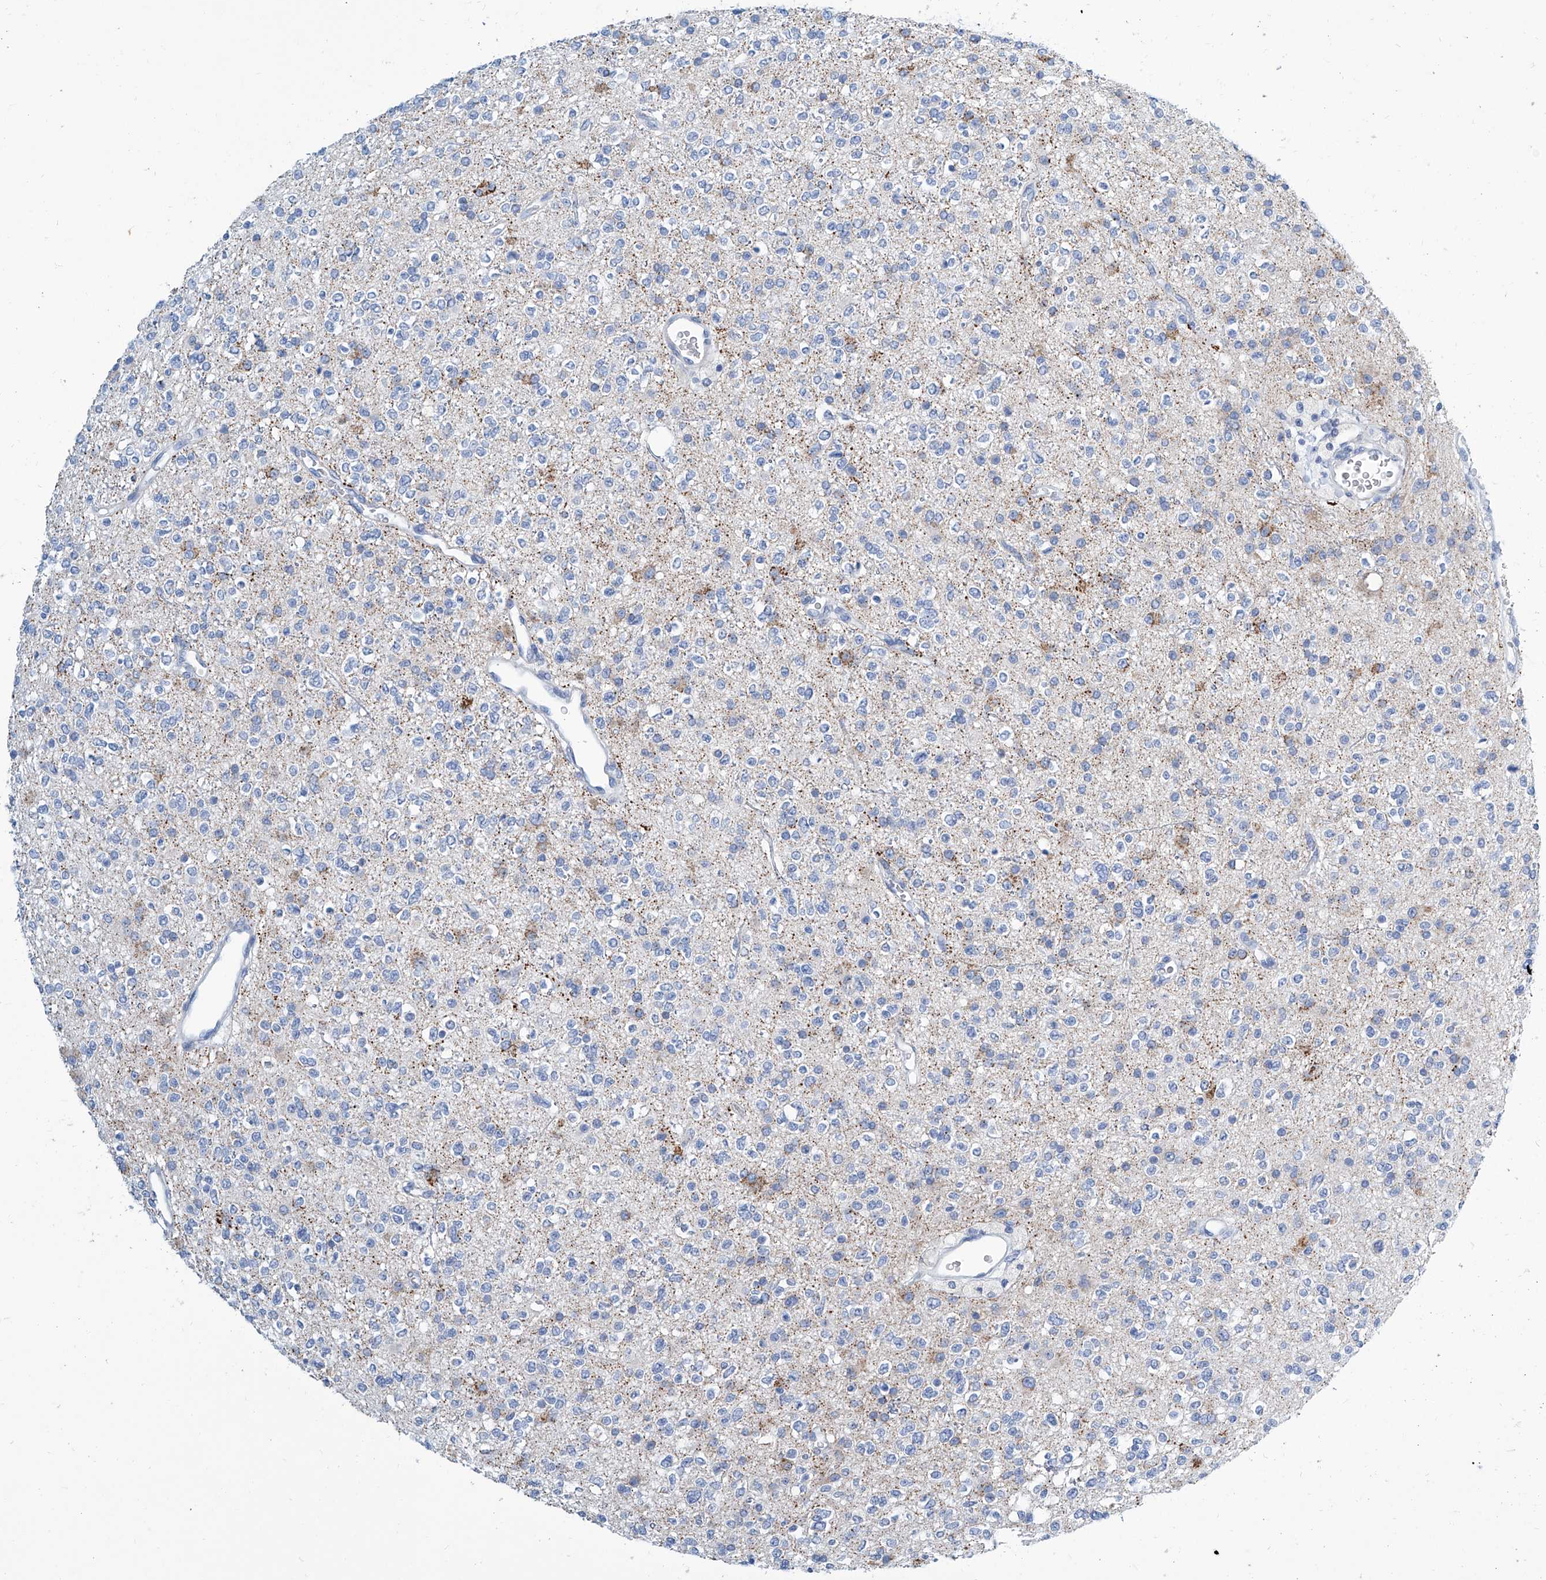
{"staining": {"intensity": "moderate", "quantity": "<25%", "location": "cytoplasmic/membranous"}, "tissue": "glioma", "cell_type": "Tumor cells", "image_type": "cancer", "snomed": [{"axis": "morphology", "description": "Glioma, malignant, High grade"}, {"axis": "topography", "description": "Brain"}], "caption": "Glioma stained with IHC displays moderate cytoplasmic/membranous staining in approximately <25% of tumor cells. (Brightfield microscopy of DAB IHC at high magnification).", "gene": "ZNF519", "patient": {"sex": "male", "age": 34}}